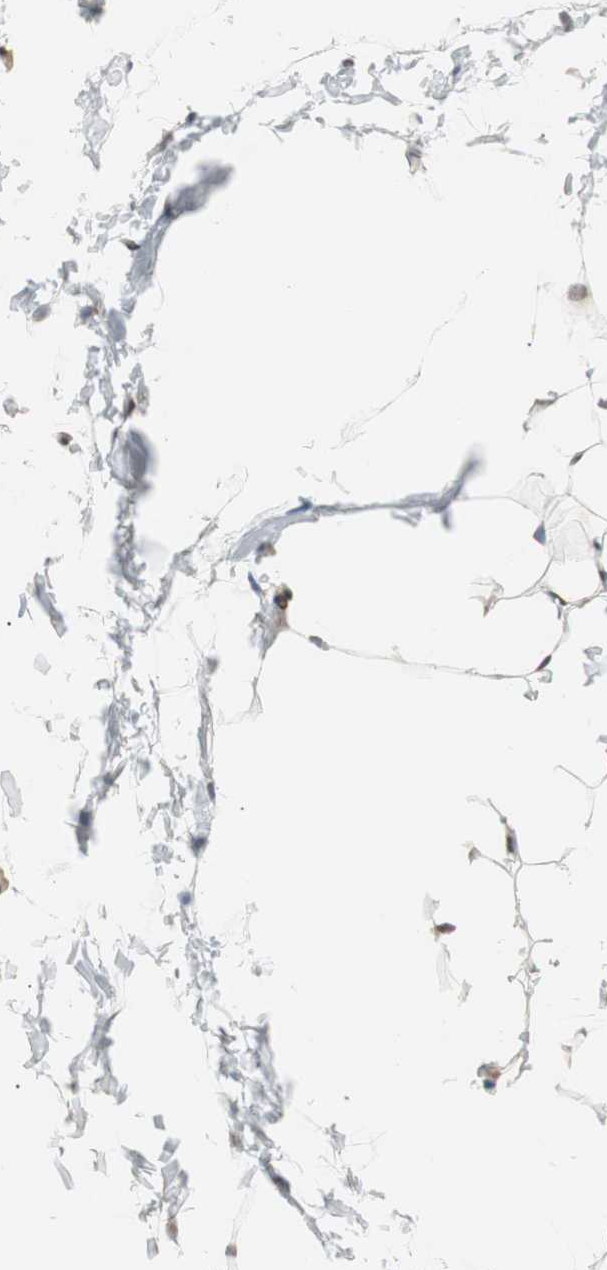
{"staining": {"intensity": "moderate", "quantity": ">75%", "location": "nuclear"}, "tissue": "adipose tissue", "cell_type": "Adipocytes", "image_type": "normal", "snomed": [{"axis": "morphology", "description": "Normal tissue, NOS"}, {"axis": "topography", "description": "Soft tissue"}], "caption": "Moderate nuclear protein staining is identified in about >75% of adipocytes in adipose tissue. (IHC, brightfield microscopy, high magnification).", "gene": "RAD1", "patient": {"sex": "male", "age": 26}}